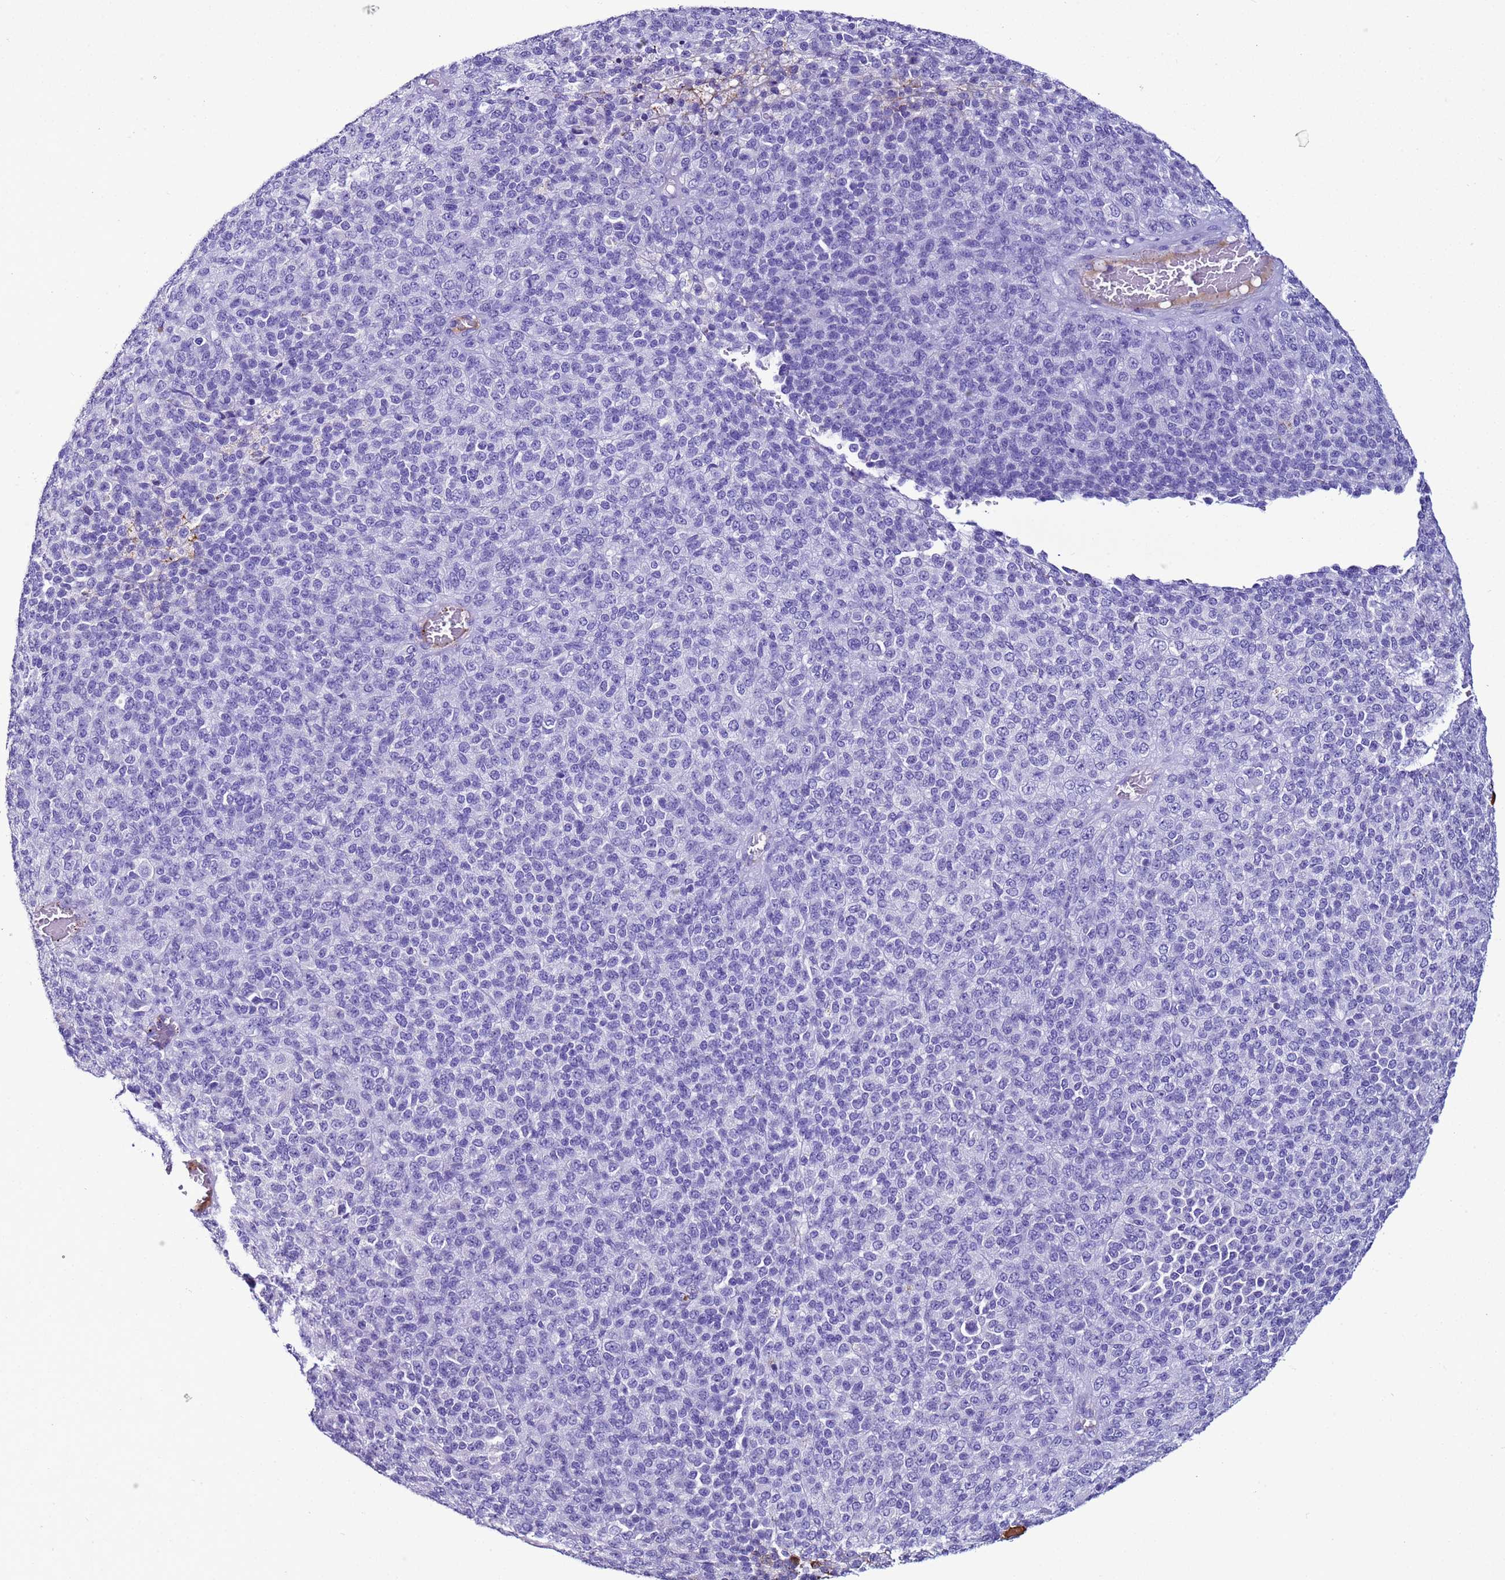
{"staining": {"intensity": "negative", "quantity": "none", "location": "none"}, "tissue": "melanoma", "cell_type": "Tumor cells", "image_type": "cancer", "snomed": [{"axis": "morphology", "description": "Malignant melanoma, Metastatic site"}, {"axis": "topography", "description": "Brain"}], "caption": "High power microscopy photomicrograph of an immunohistochemistry photomicrograph of malignant melanoma (metastatic site), revealing no significant positivity in tumor cells.", "gene": "LCMT1", "patient": {"sex": "female", "age": 56}}